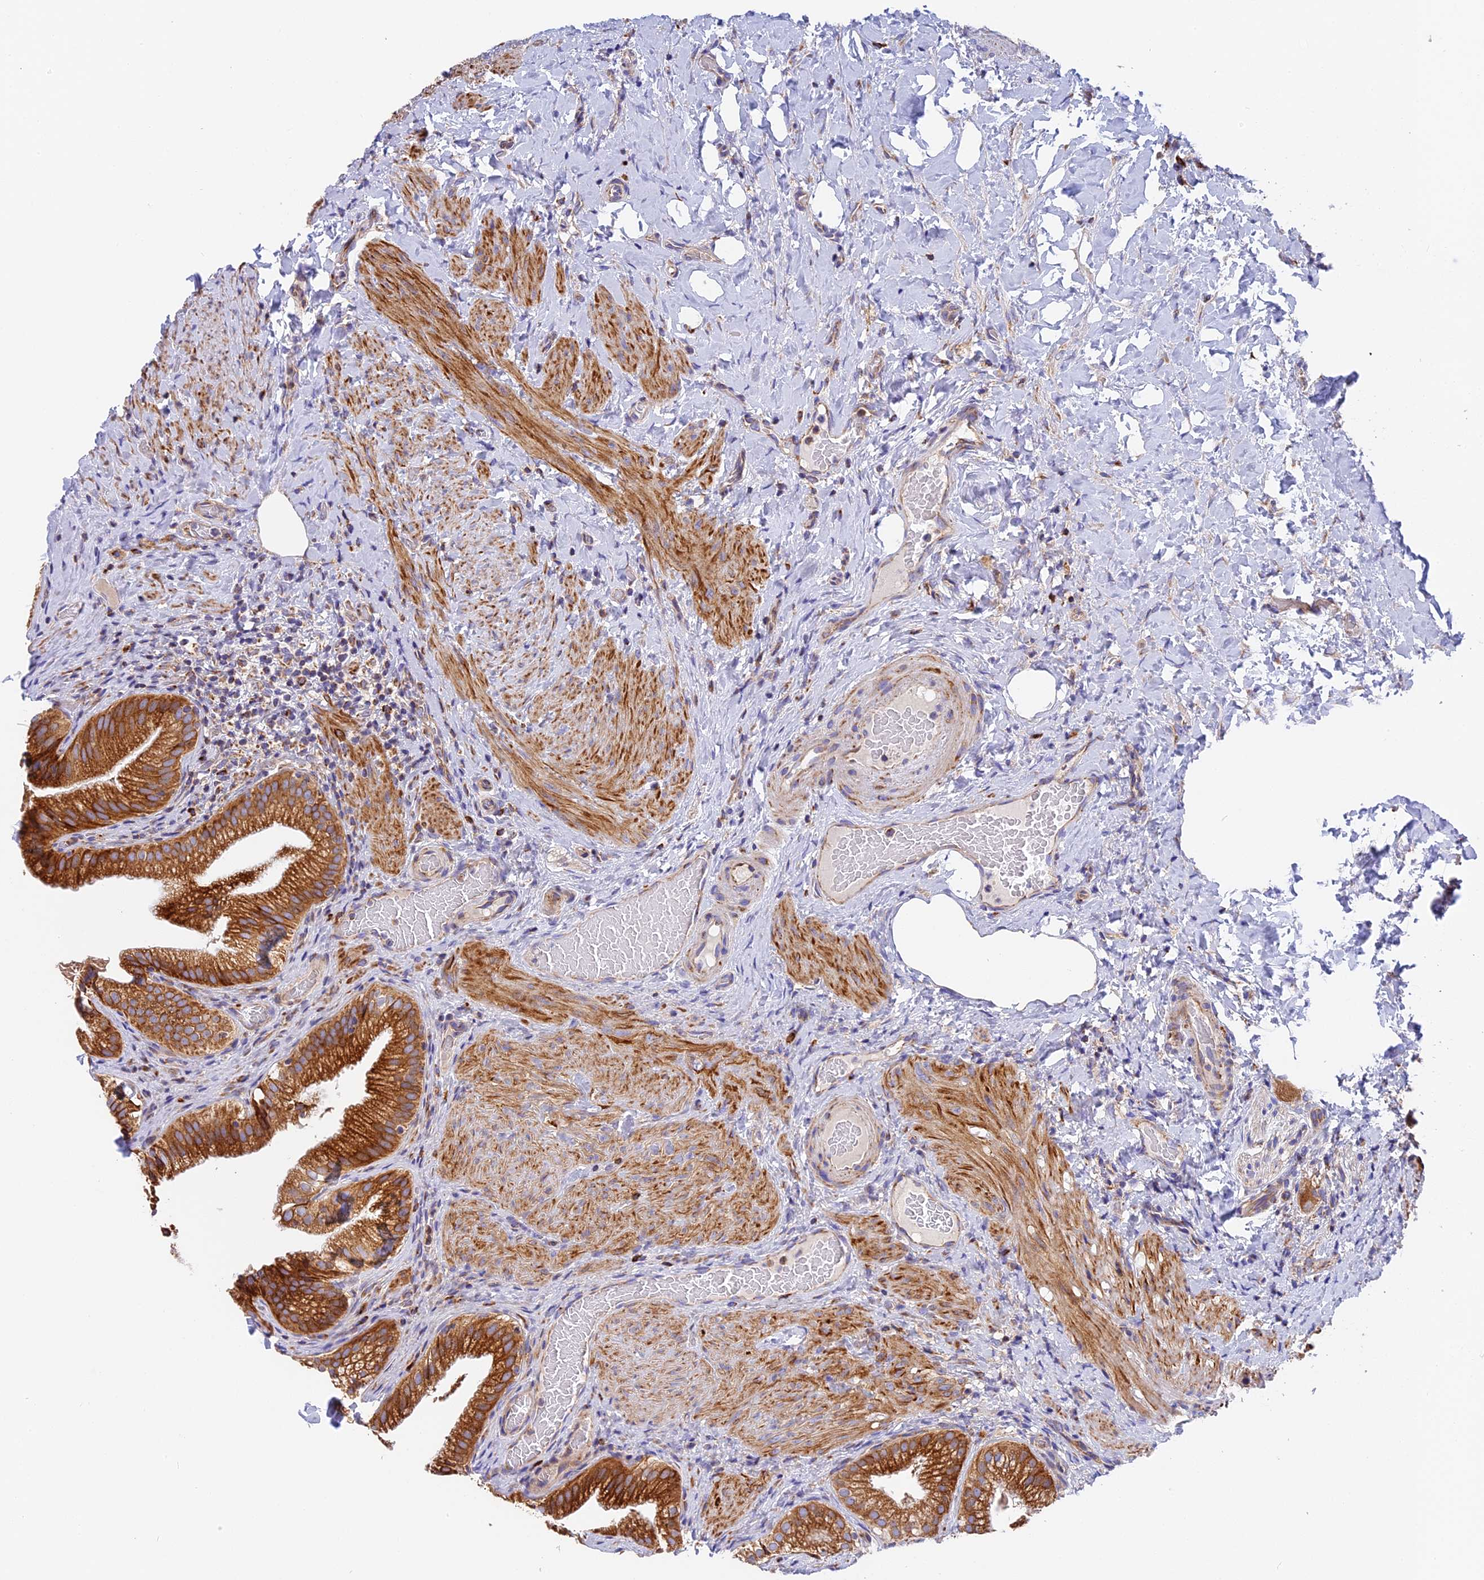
{"staining": {"intensity": "strong", "quantity": ">75%", "location": "cytoplasmic/membranous"}, "tissue": "gallbladder", "cell_type": "Glandular cells", "image_type": "normal", "snomed": [{"axis": "morphology", "description": "Normal tissue, NOS"}, {"axis": "morphology", "description": "Inflammation, NOS"}, {"axis": "topography", "description": "Gallbladder"}], "caption": "Gallbladder was stained to show a protein in brown. There is high levels of strong cytoplasmic/membranous expression in approximately >75% of glandular cells.", "gene": "MRAS", "patient": {"sex": "male", "age": 51}}